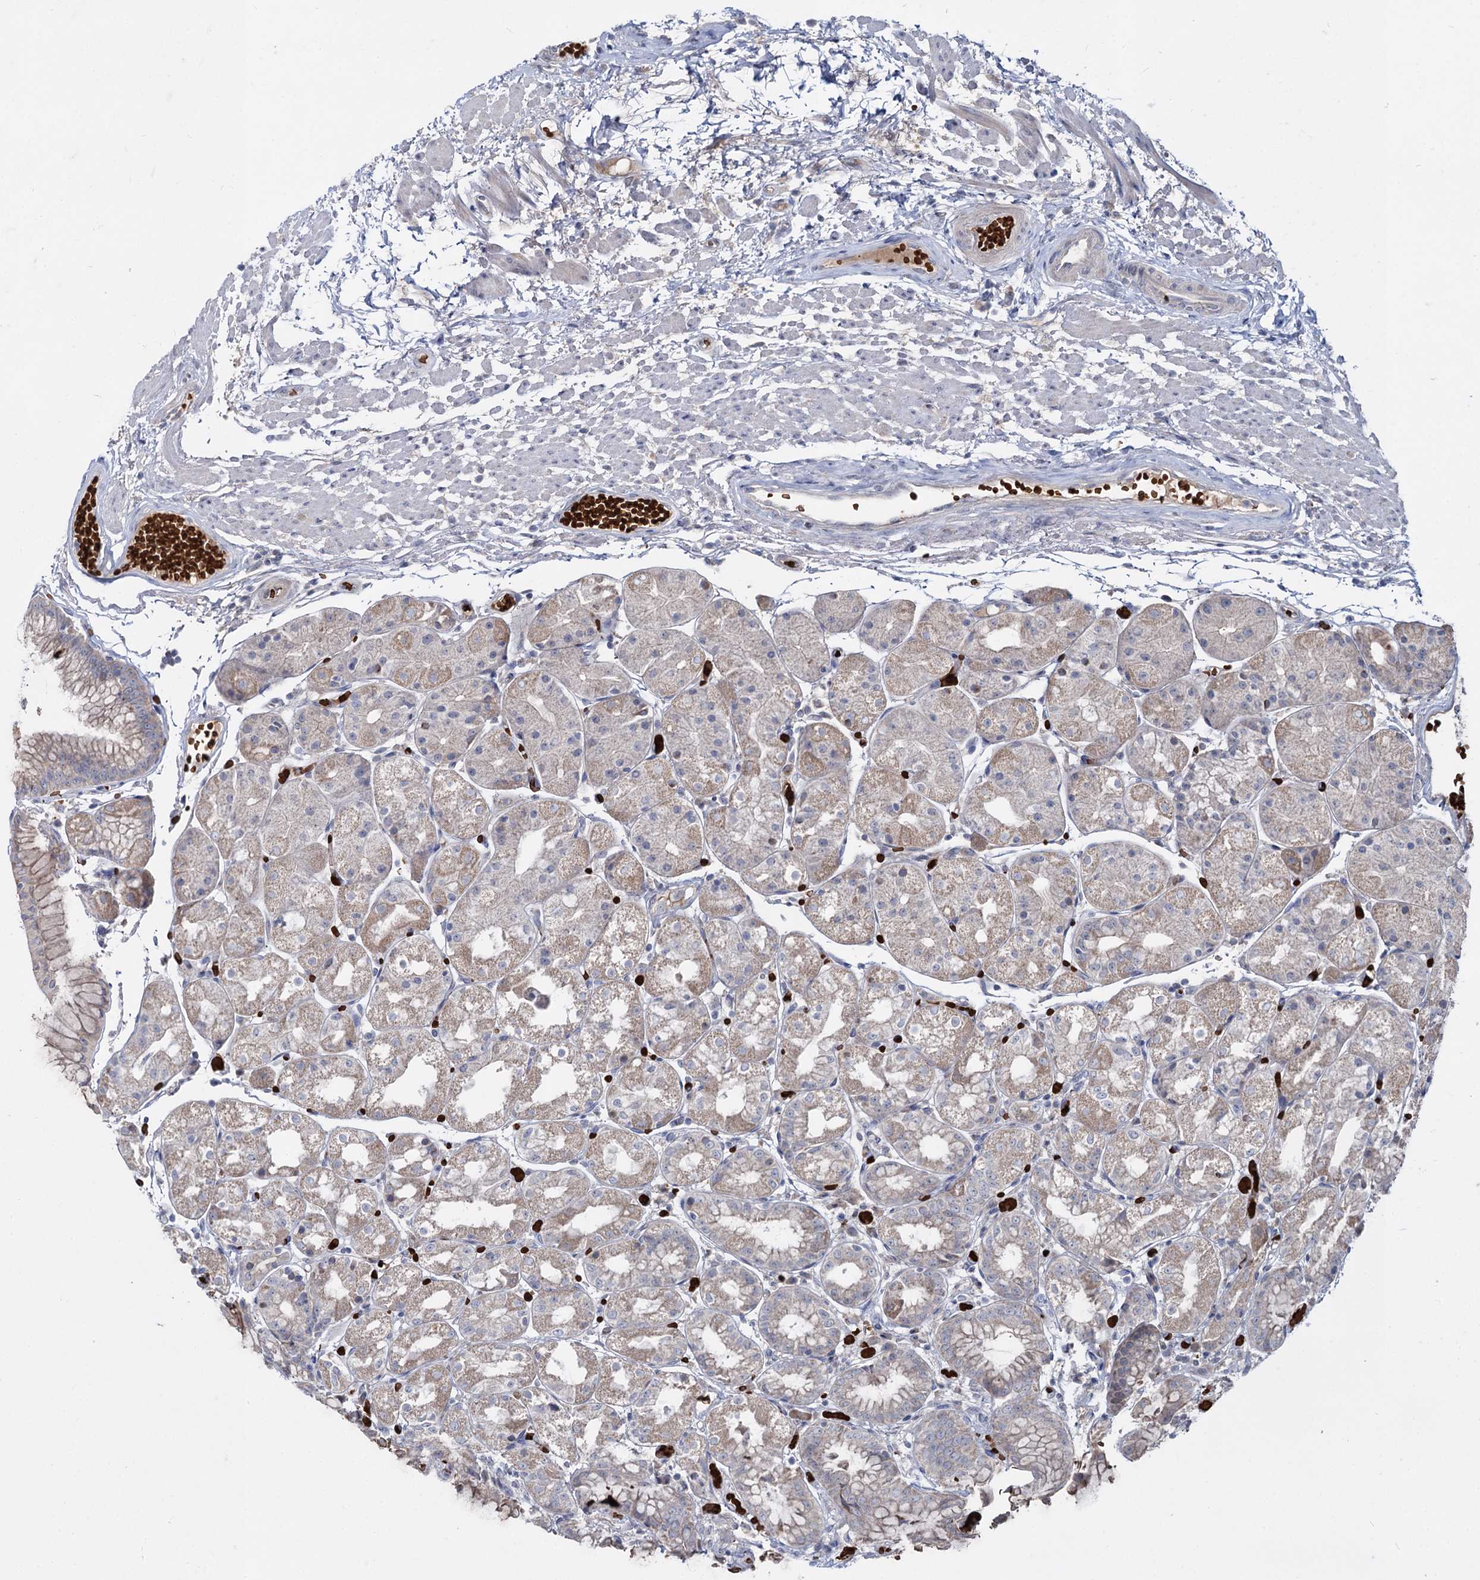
{"staining": {"intensity": "weak", "quantity": ">75%", "location": "cytoplasmic/membranous"}, "tissue": "stomach", "cell_type": "Glandular cells", "image_type": "normal", "snomed": [{"axis": "morphology", "description": "Normal tissue, NOS"}, {"axis": "topography", "description": "Stomach, upper"}], "caption": "Brown immunohistochemical staining in benign human stomach reveals weak cytoplasmic/membranous staining in about >75% of glandular cells. Using DAB (brown) and hematoxylin (blue) stains, captured at high magnification using brightfield microscopy.", "gene": "RNF6", "patient": {"sex": "male", "age": 72}}